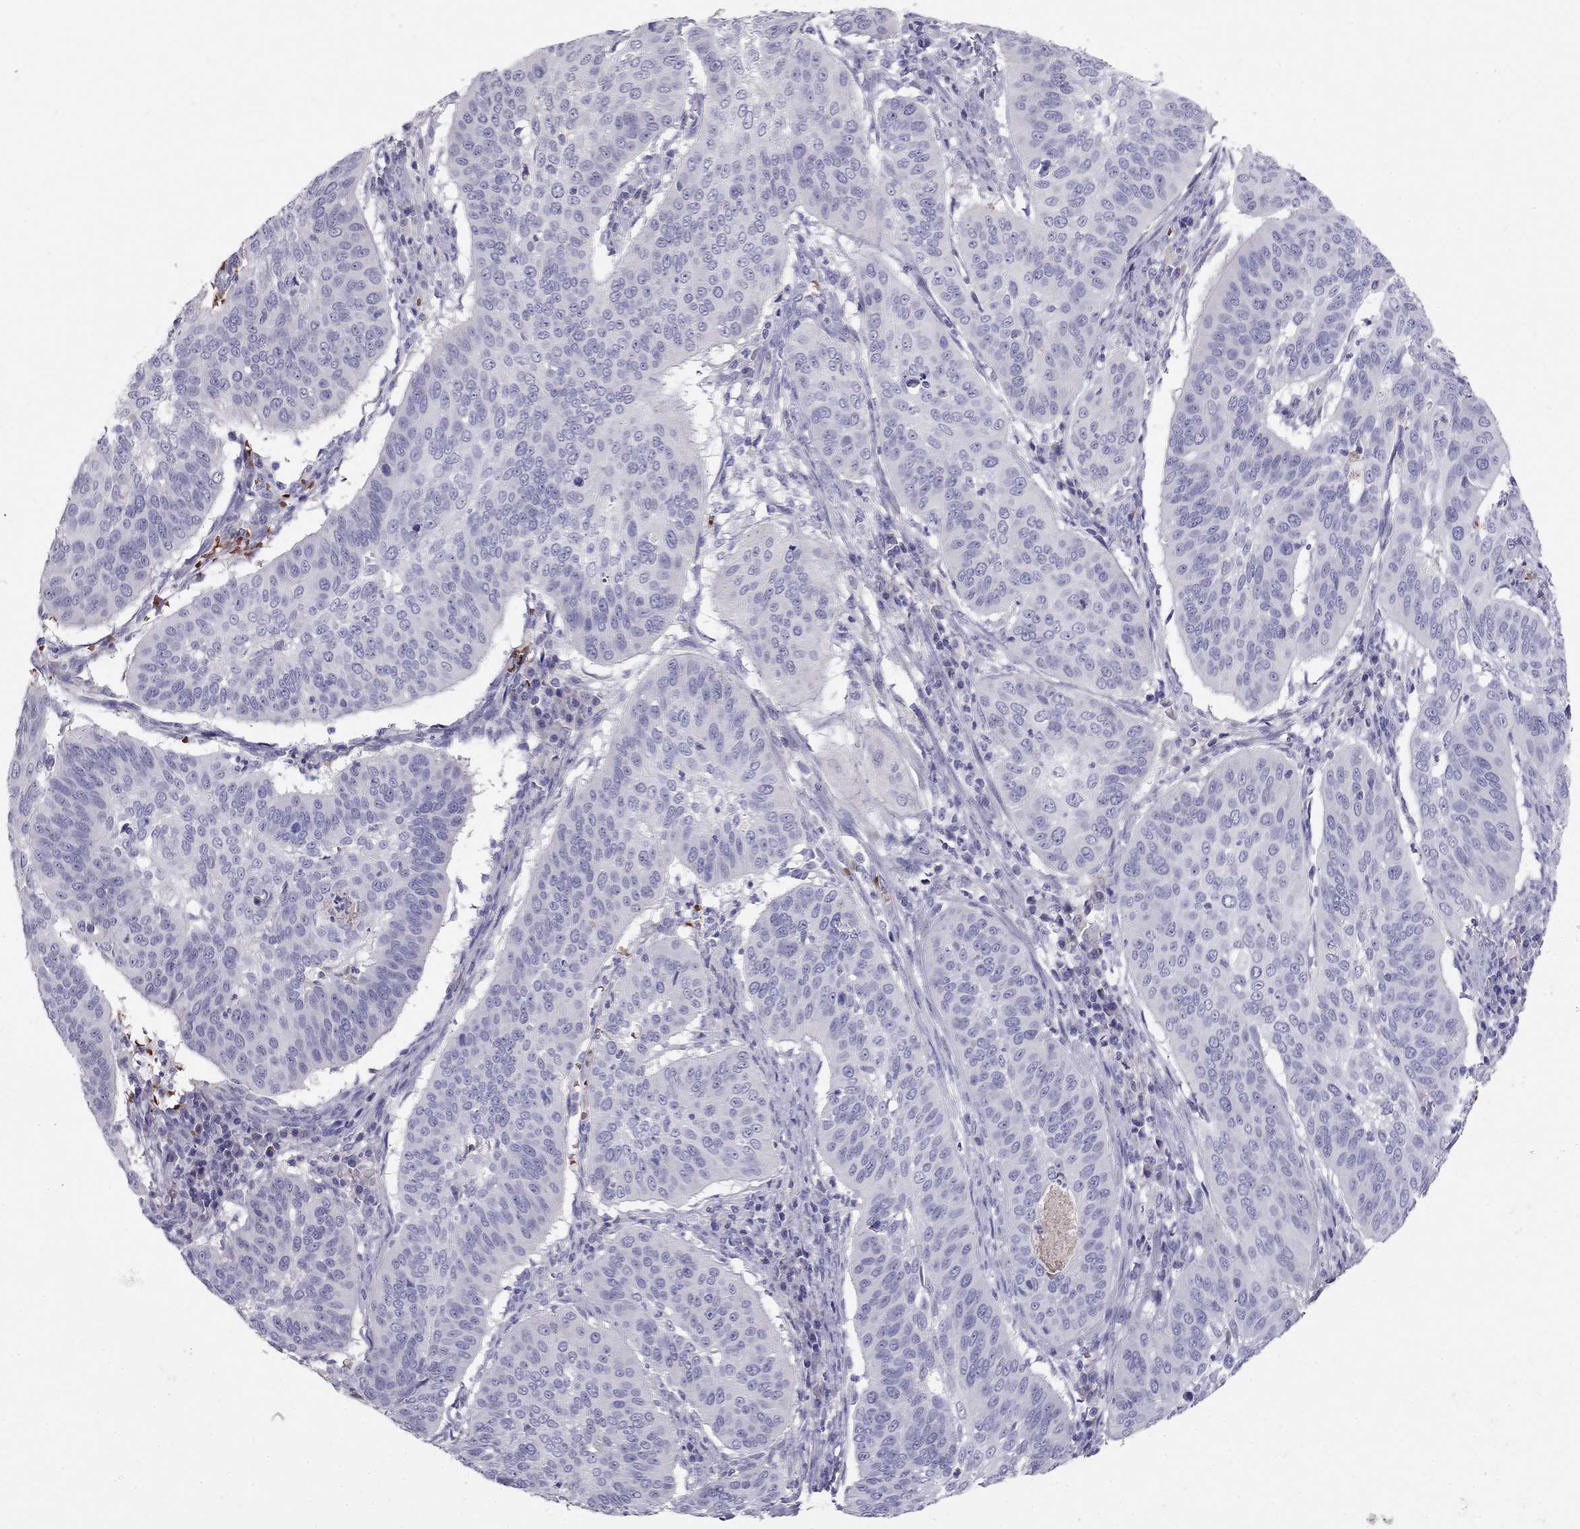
{"staining": {"intensity": "negative", "quantity": "none", "location": "none"}, "tissue": "cervical cancer", "cell_type": "Tumor cells", "image_type": "cancer", "snomed": [{"axis": "morphology", "description": "Normal tissue, NOS"}, {"axis": "morphology", "description": "Squamous cell carcinoma, NOS"}, {"axis": "topography", "description": "Cervix"}], "caption": "Human cervical cancer stained for a protein using immunohistochemistry (IHC) reveals no expression in tumor cells.", "gene": "RHD", "patient": {"sex": "female", "age": 39}}